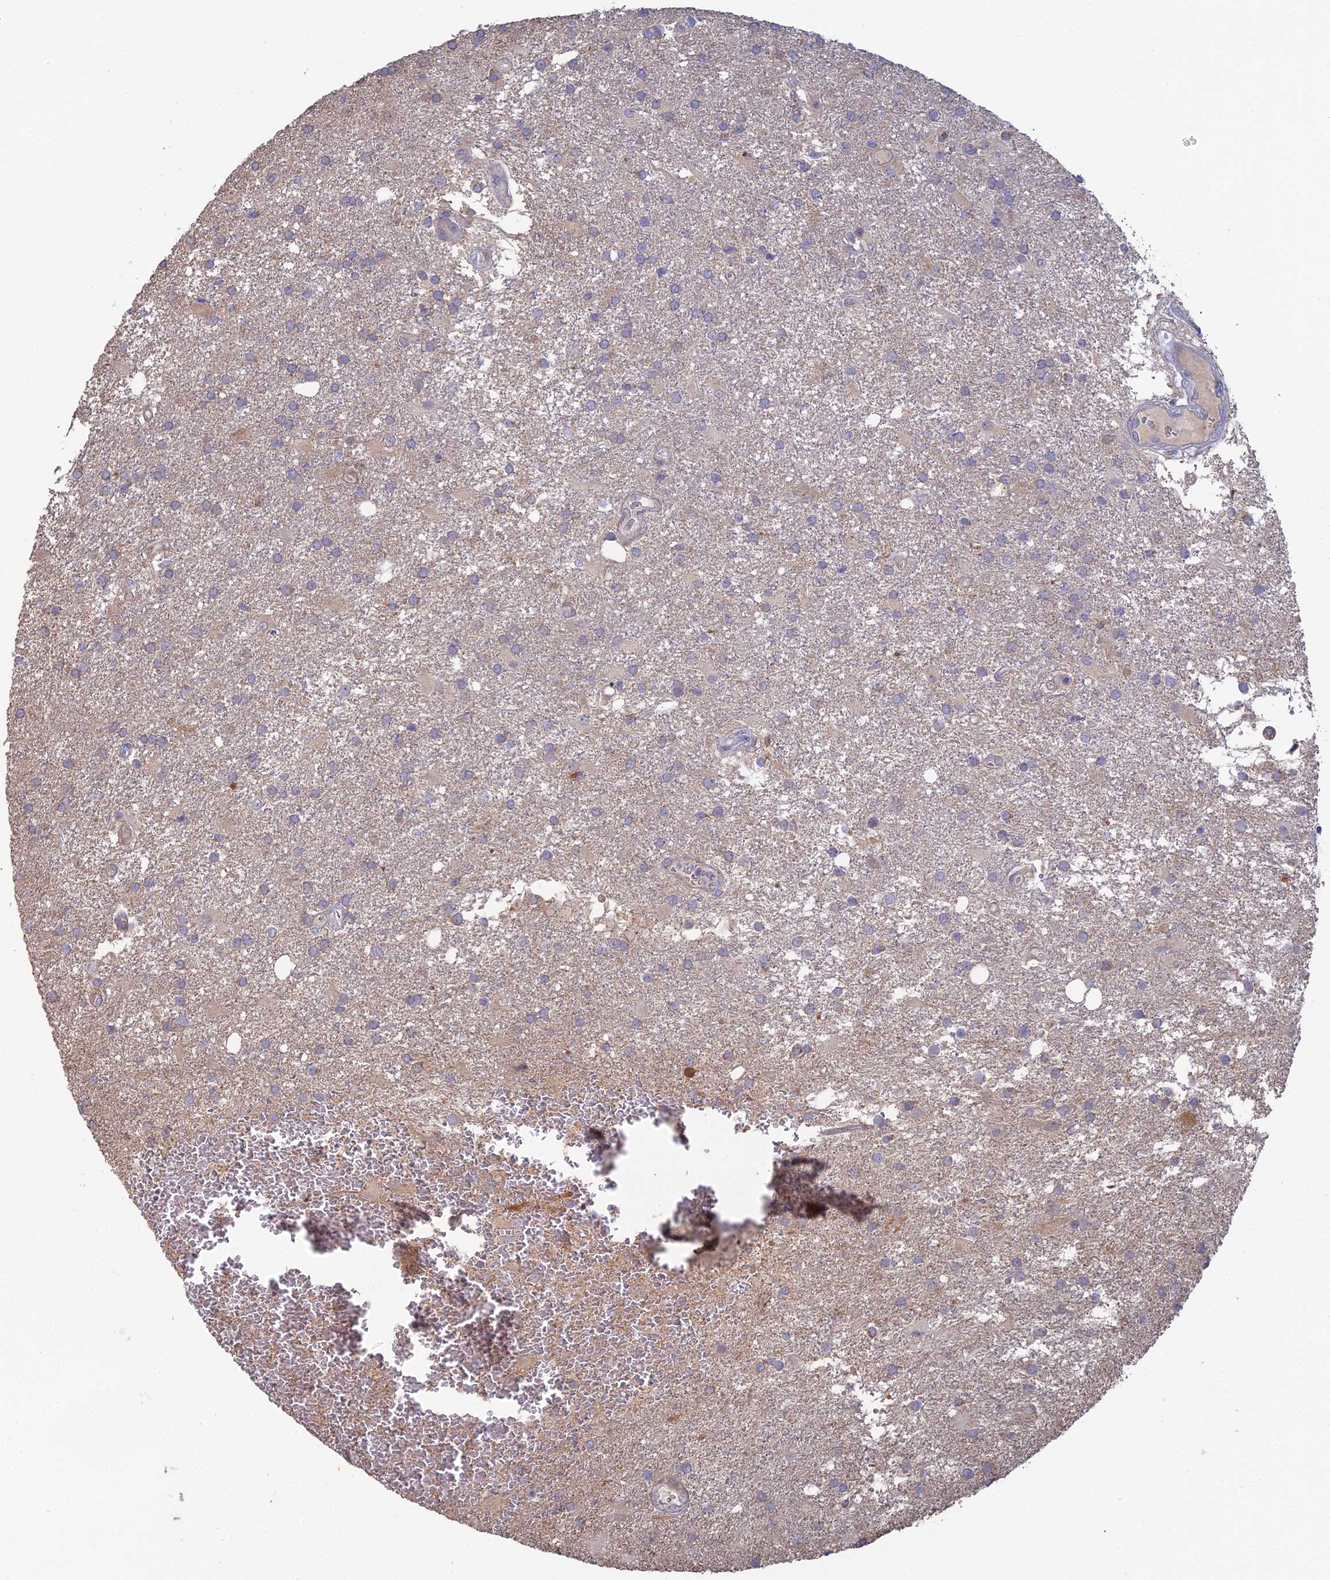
{"staining": {"intensity": "moderate", "quantity": "<25%", "location": "cytoplasmic/membranous"}, "tissue": "glioma", "cell_type": "Tumor cells", "image_type": "cancer", "snomed": [{"axis": "morphology", "description": "Glioma, malignant, Low grade"}, {"axis": "topography", "description": "Brain"}], "caption": "About <25% of tumor cells in malignant low-grade glioma reveal moderate cytoplasmic/membranous protein positivity as visualized by brown immunohistochemical staining.", "gene": "ARL16", "patient": {"sex": "male", "age": 66}}